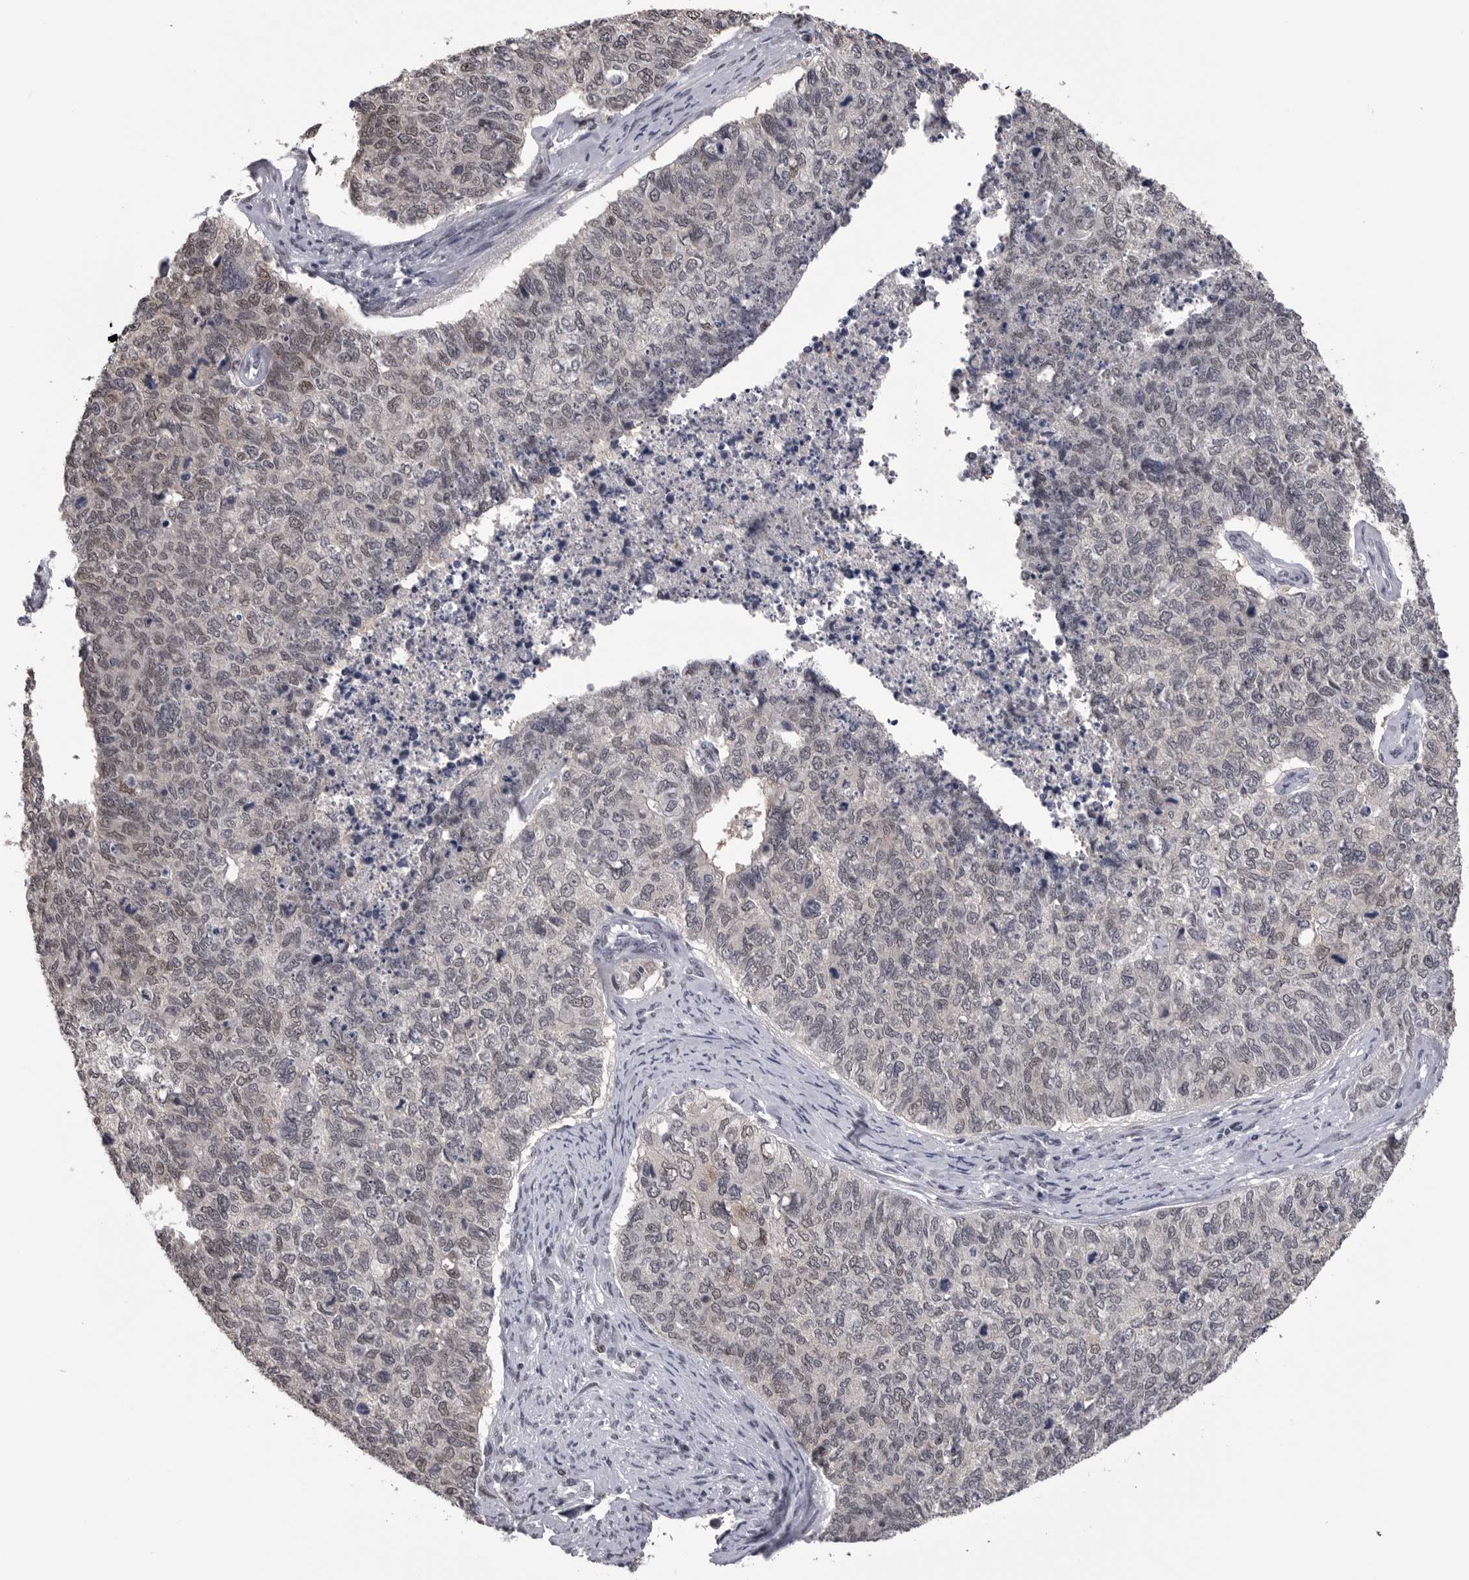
{"staining": {"intensity": "weak", "quantity": "25%-75%", "location": "nuclear"}, "tissue": "cervical cancer", "cell_type": "Tumor cells", "image_type": "cancer", "snomed": [{"axis": "morphology", "description": "Squamous cell carcinoma, NOS"}, {"axis": "topography", "description": "Cervix"}], "caption": "Human cervical cancer stained with a brown dye reveals weak nuclear positive staining in approximately 25%-75% of tumor cells.", "gene": "DLG2", "patient": {"sex": "female", "age": 63}}